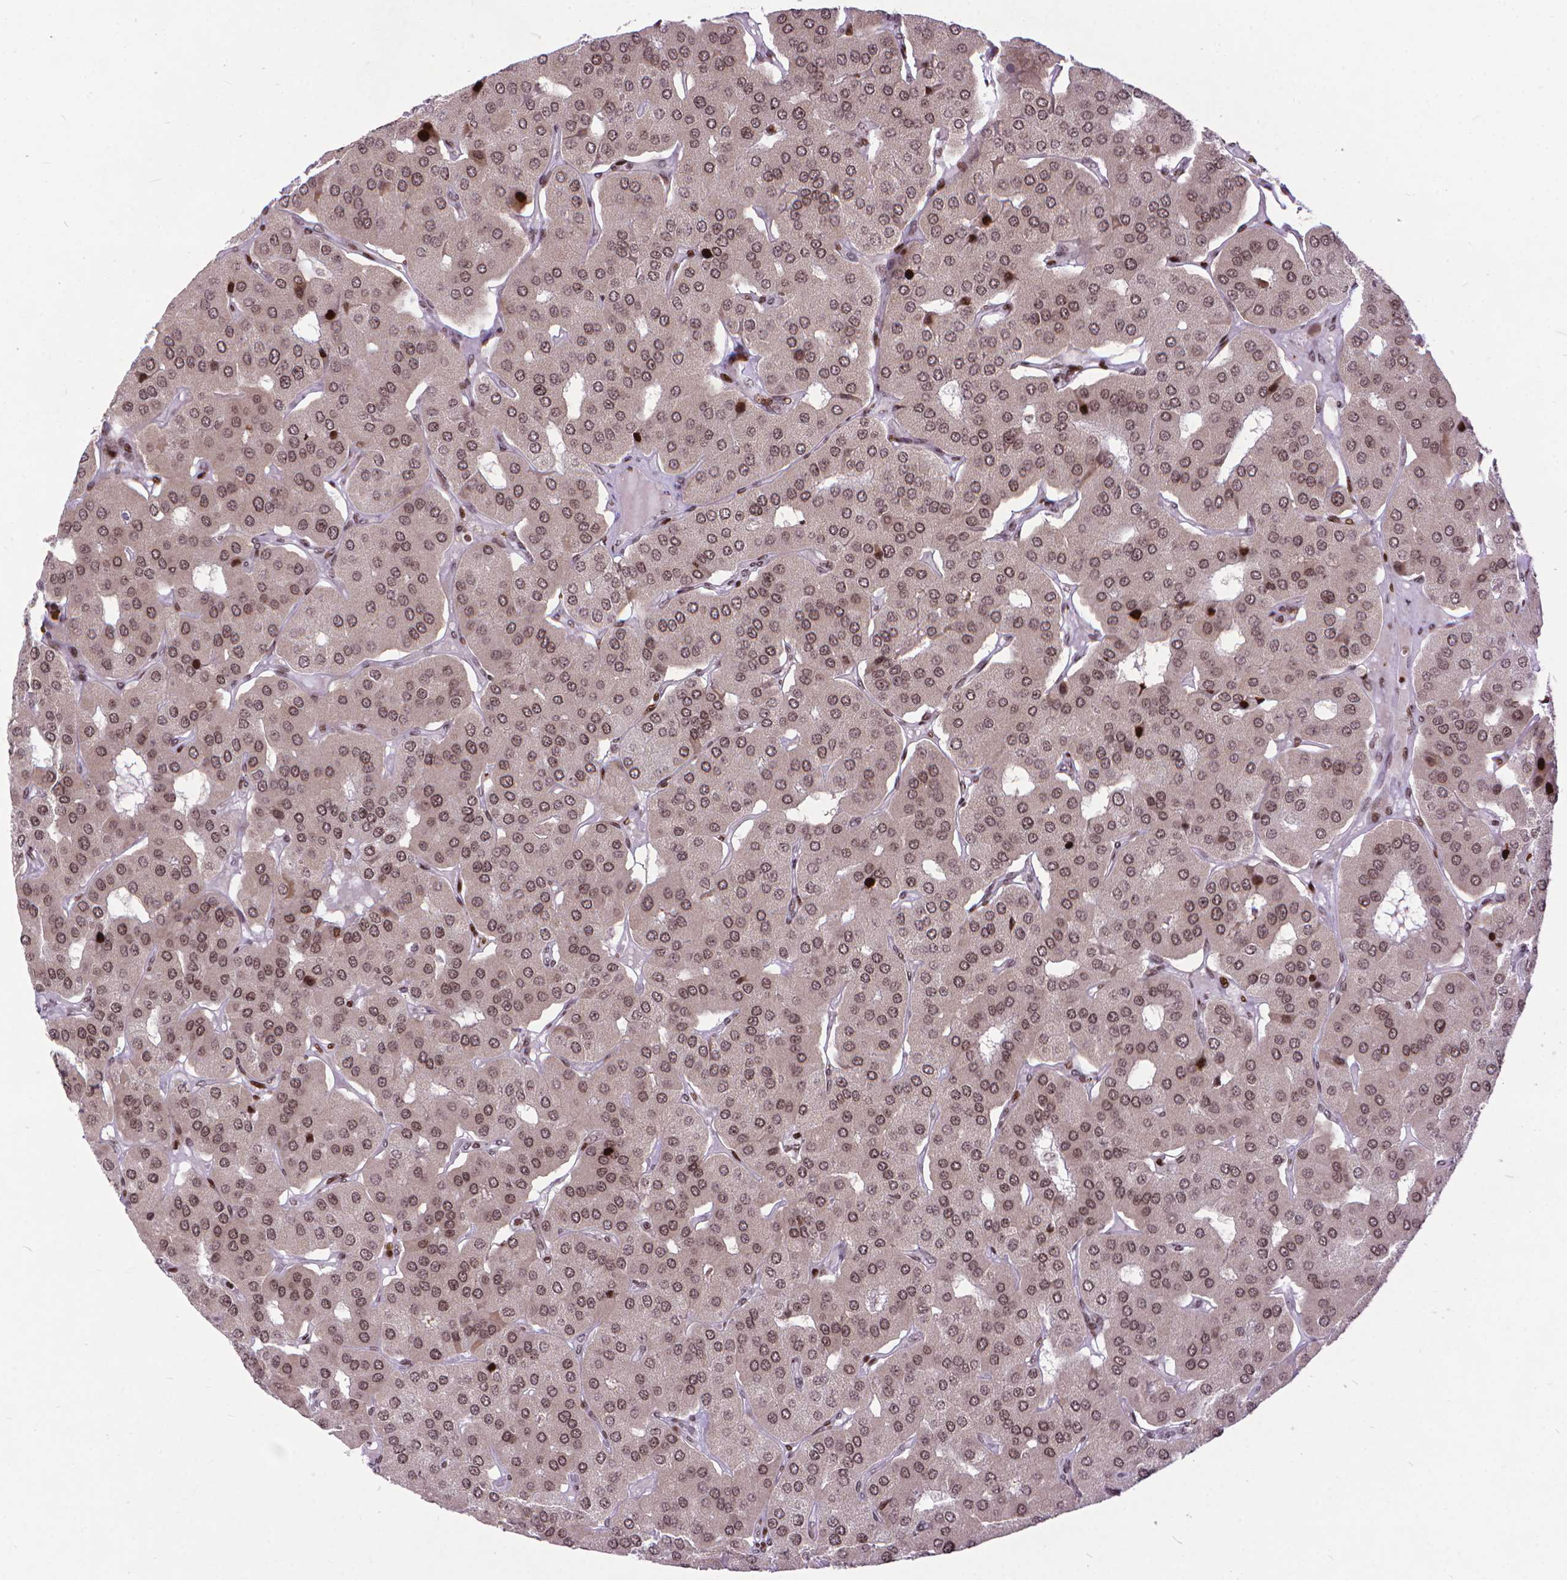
{"staining": {"intensity": "weak", "quantity": "<25%", "location": "cytoplasmic/membranous"}, "tissue": "parathyroid gland", "cell_type": "Glandular cells", "image_type": "normal", "snomed": [{"axis": "morphology", "description": "Normal tissue, NOS"}, {"axis": "morphology", "description": "Adenoma, NOS"}, {"axis": "topography", "description": "Parathyroid gland"}], "caption": "DAB (3,3'-diaminobenzidine) immunohistochemical staining of benign human parathyroid gland exhibits no significant expression in glandular cells.", "gene": "AMER1", "patient": {"sex": "female", "age": 86}}